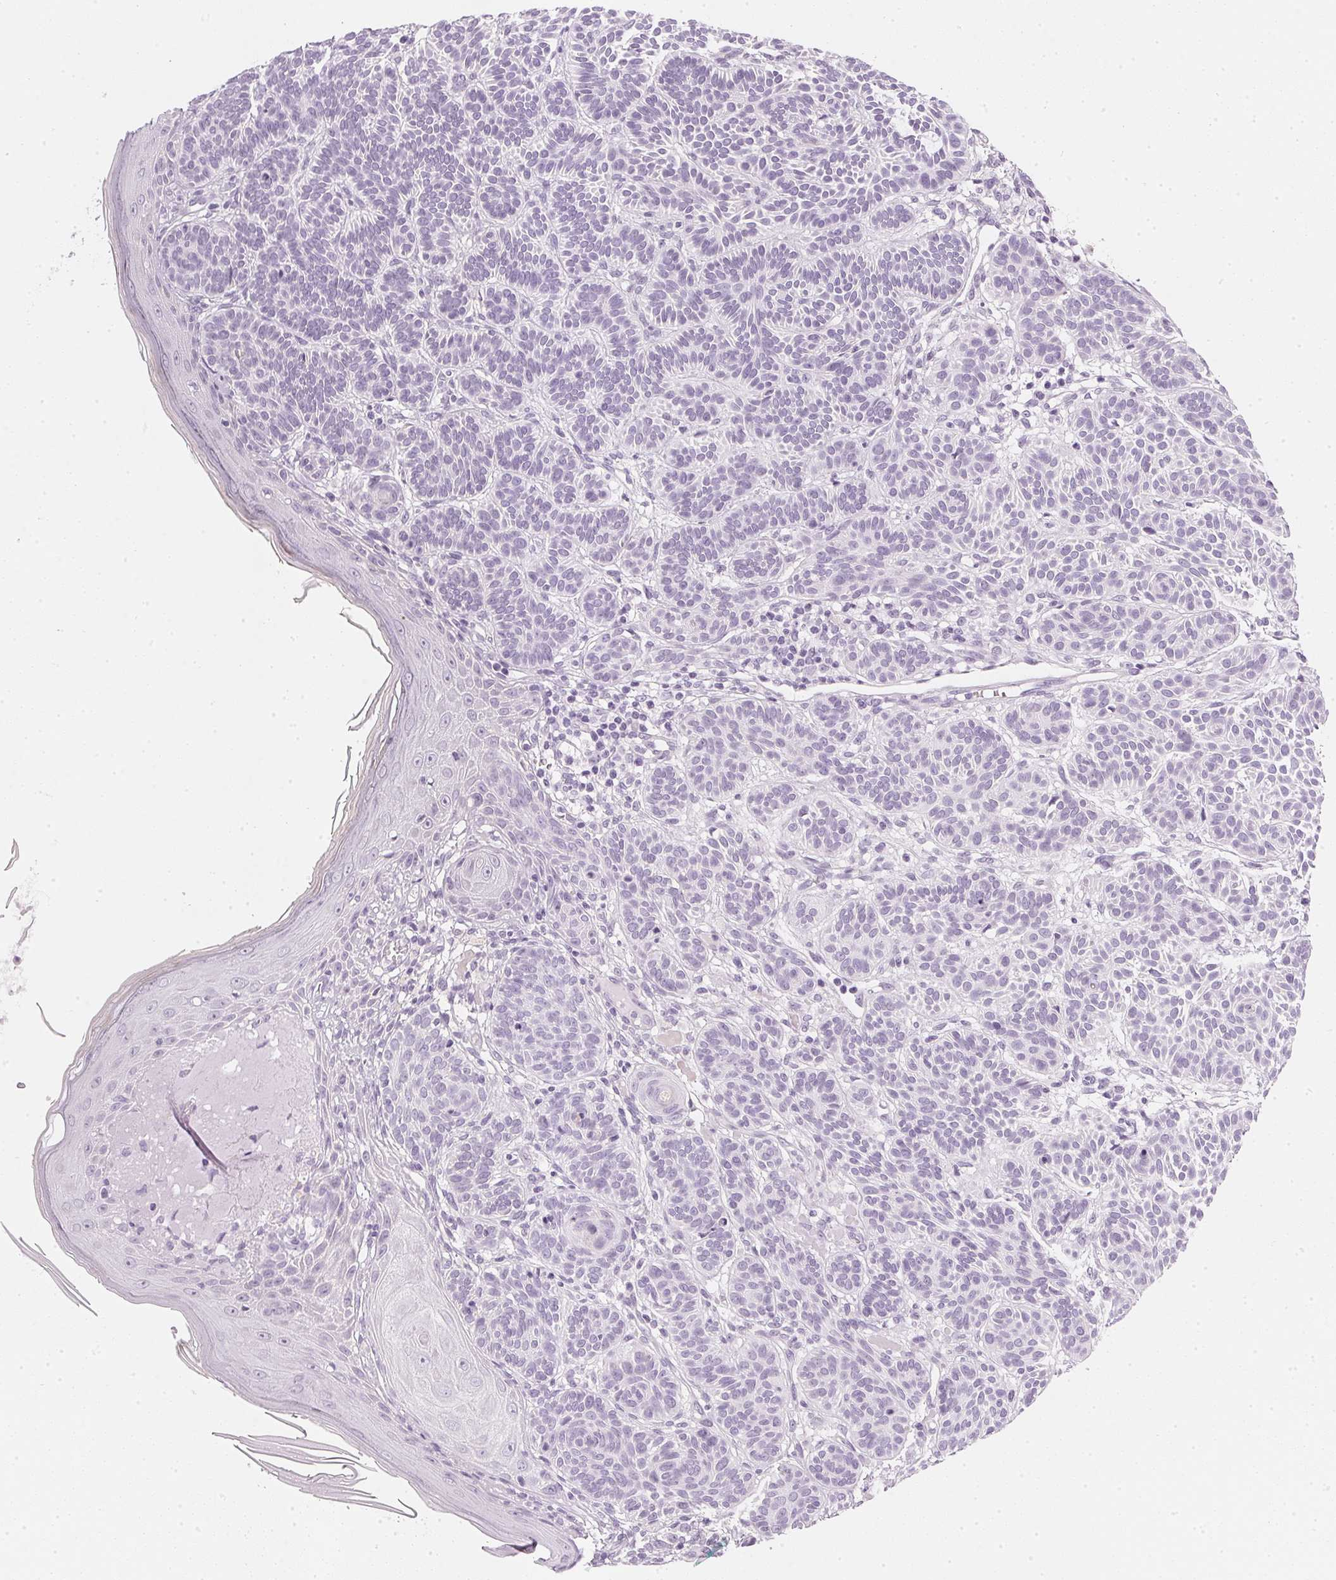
{"staining": {"intensity": "negative", "quantity": "none", "location": "none"}, "tissue": "skin cancer", "cell_type": "Tumor cells", "image_type": "cancer", "snomed": [{"axis": "morphology", "description": "Basal cell carcinoma"}, {"axis": "topography", "description": "Skin"}], "caption": "The photomicrograph reveals no significant staining in tumor cells of skin basal cell carcinoma.", "gene": "CHST4", "patient": {"sex": "male", "age": 85}}